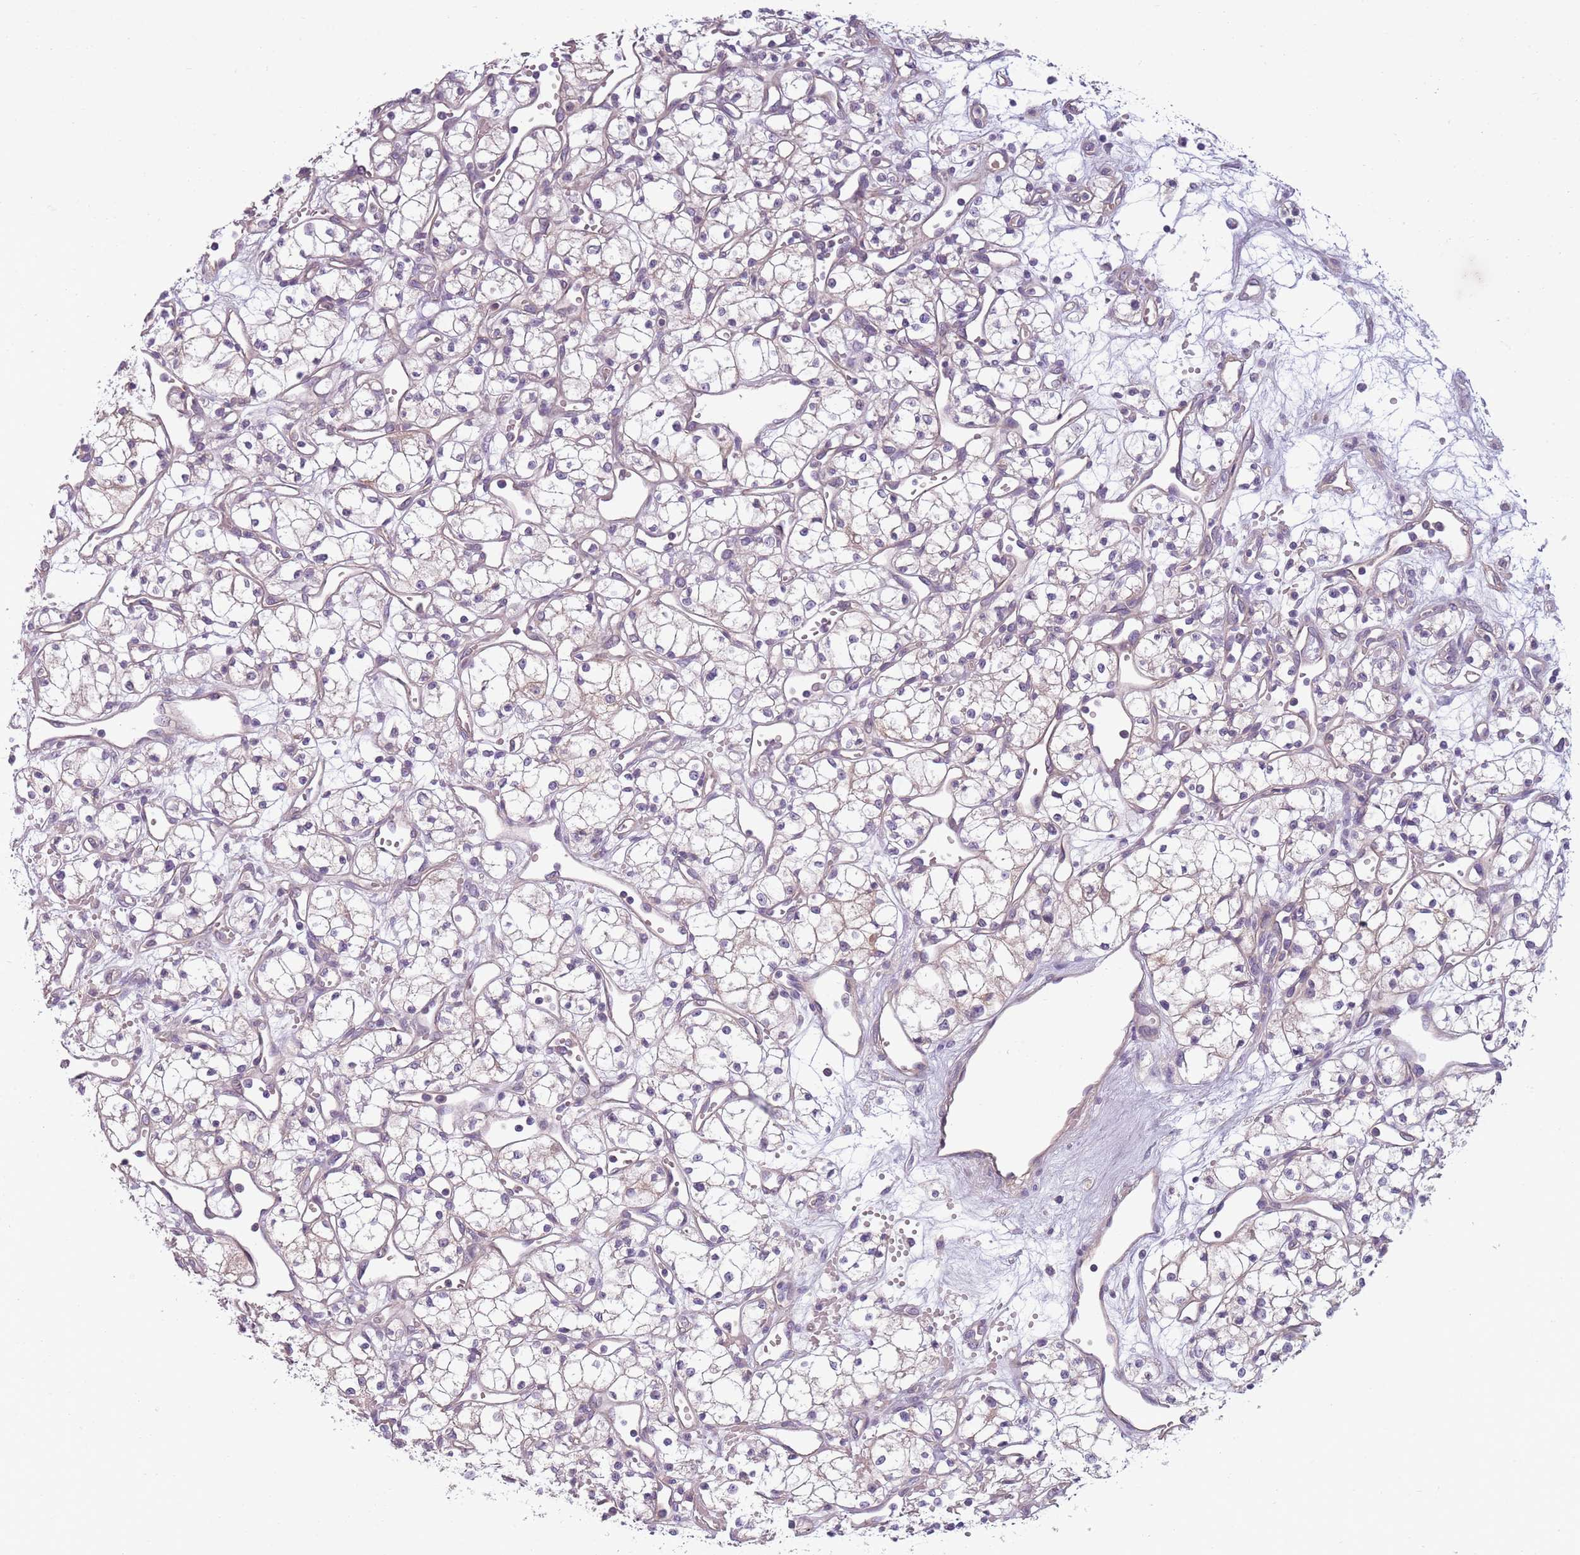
{"staining": {"intensity": "negative", "quantity": "none", "location": "none"}, "tissue": "renal cancer", "cell_type": "Tumor cells", "image_type": "cancer", "snomed": [{"axis": "morphology", "description": "Adenocarcinoma, NOS"}, {"axis": "topography", "description": "Kidney"}], "caption": "A high-resolution photomicrograph shows immunohistochemistry staining of renal cancer (adenocarcinoma), which demonstrates no significant positivity in tumor cells.", "gene": "TLCD2", "patient": {"sex": "male", "age": 59}}